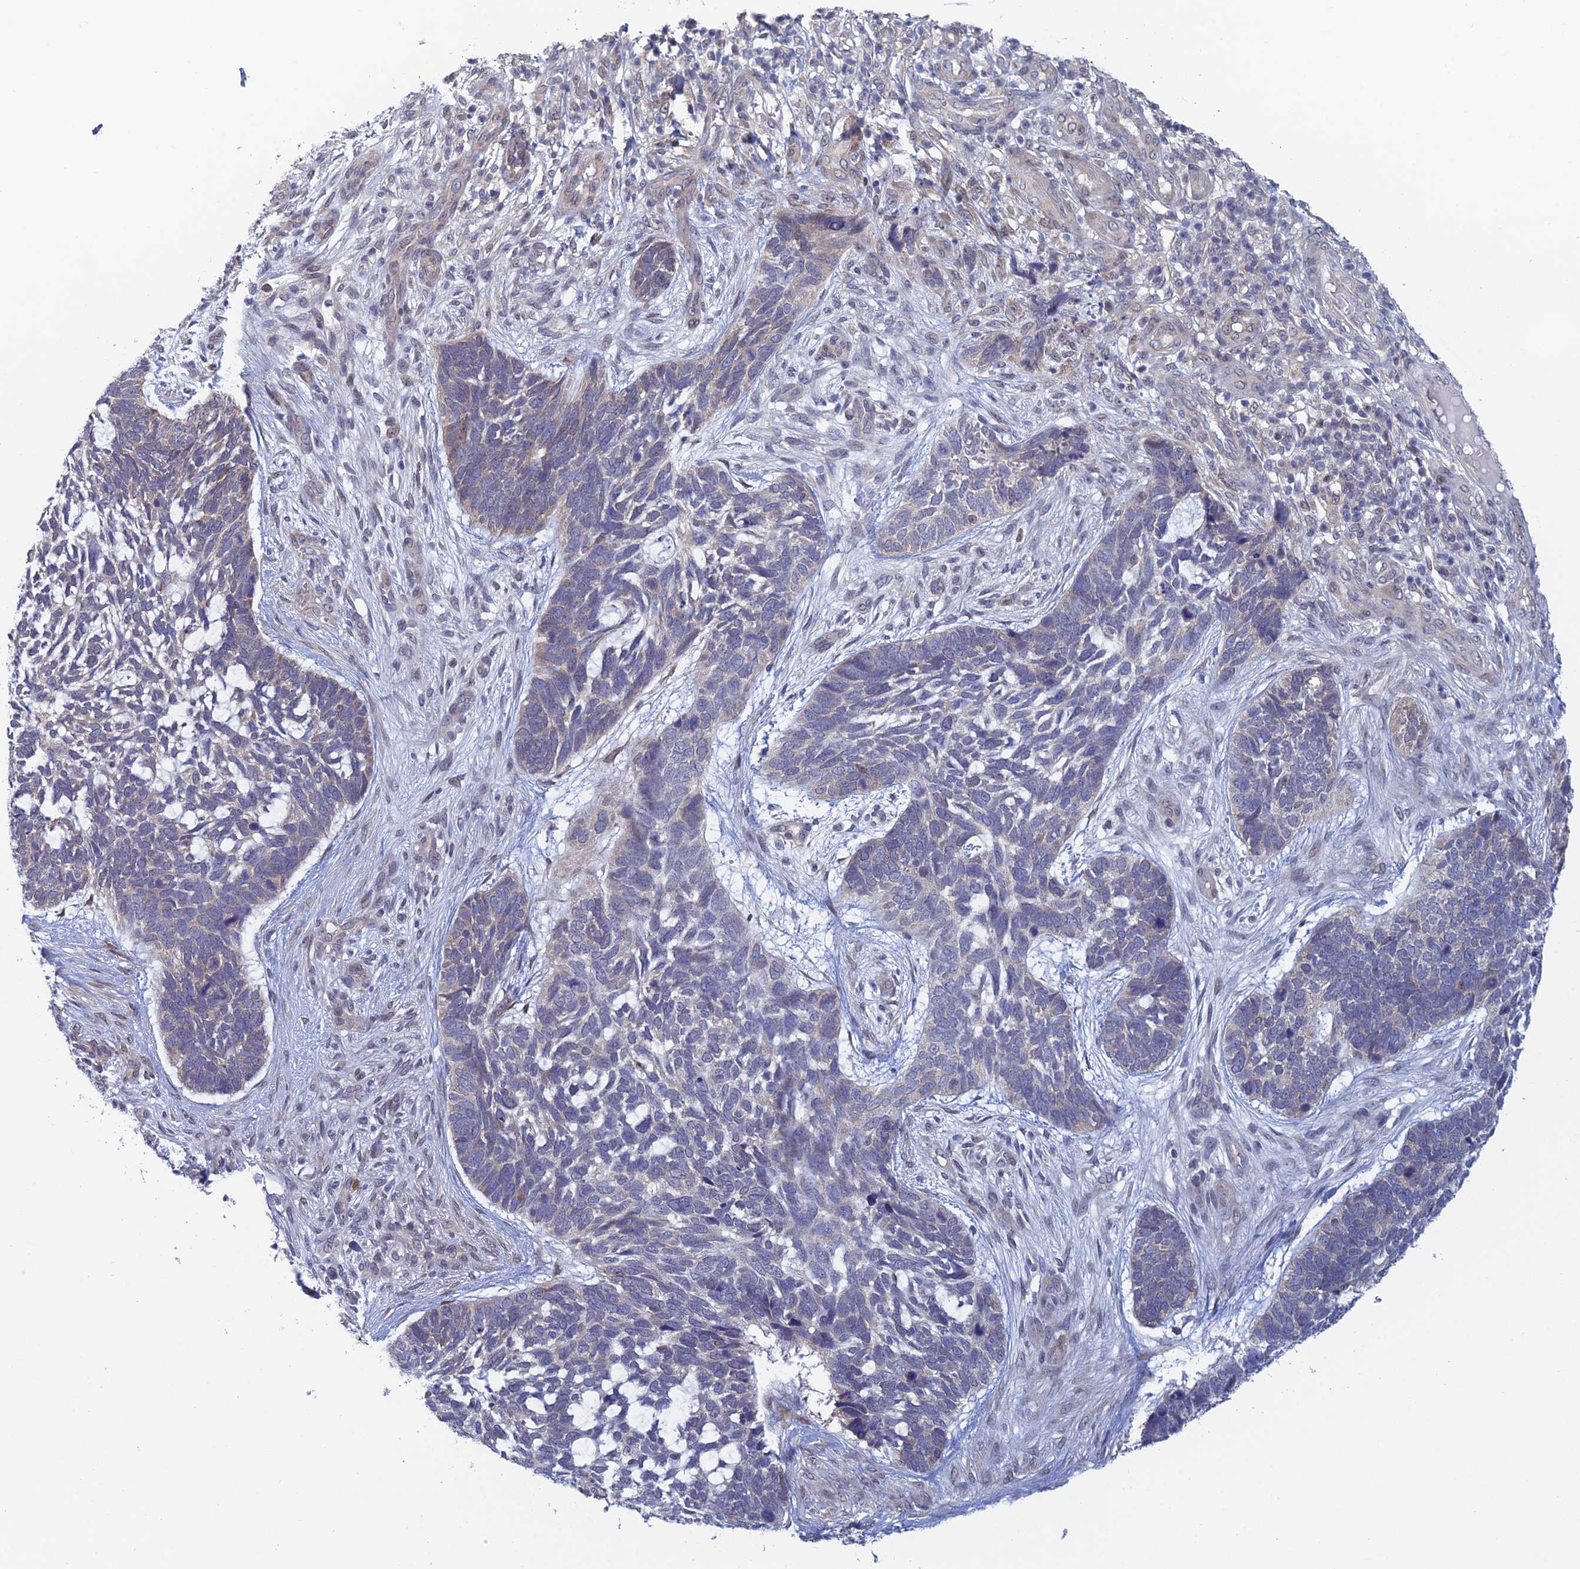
{"staining": {"intensity": "negative", "quantity": "none", "location": "none"}, "tissue": "skin cancer", "cell_type": "Tumor cells", "image_type": "cancer", "snomed": [{"axis": "morphology", "description": "Basal cell carcinoma"}, {"axis": "topography", "description": "Skin"}], "caption": "Tumor cells show no significant protein staining in skin cancer (basal cell carcinoma).", "gene": "SRA1", "patient": {"sex": "male", "age": 88}}